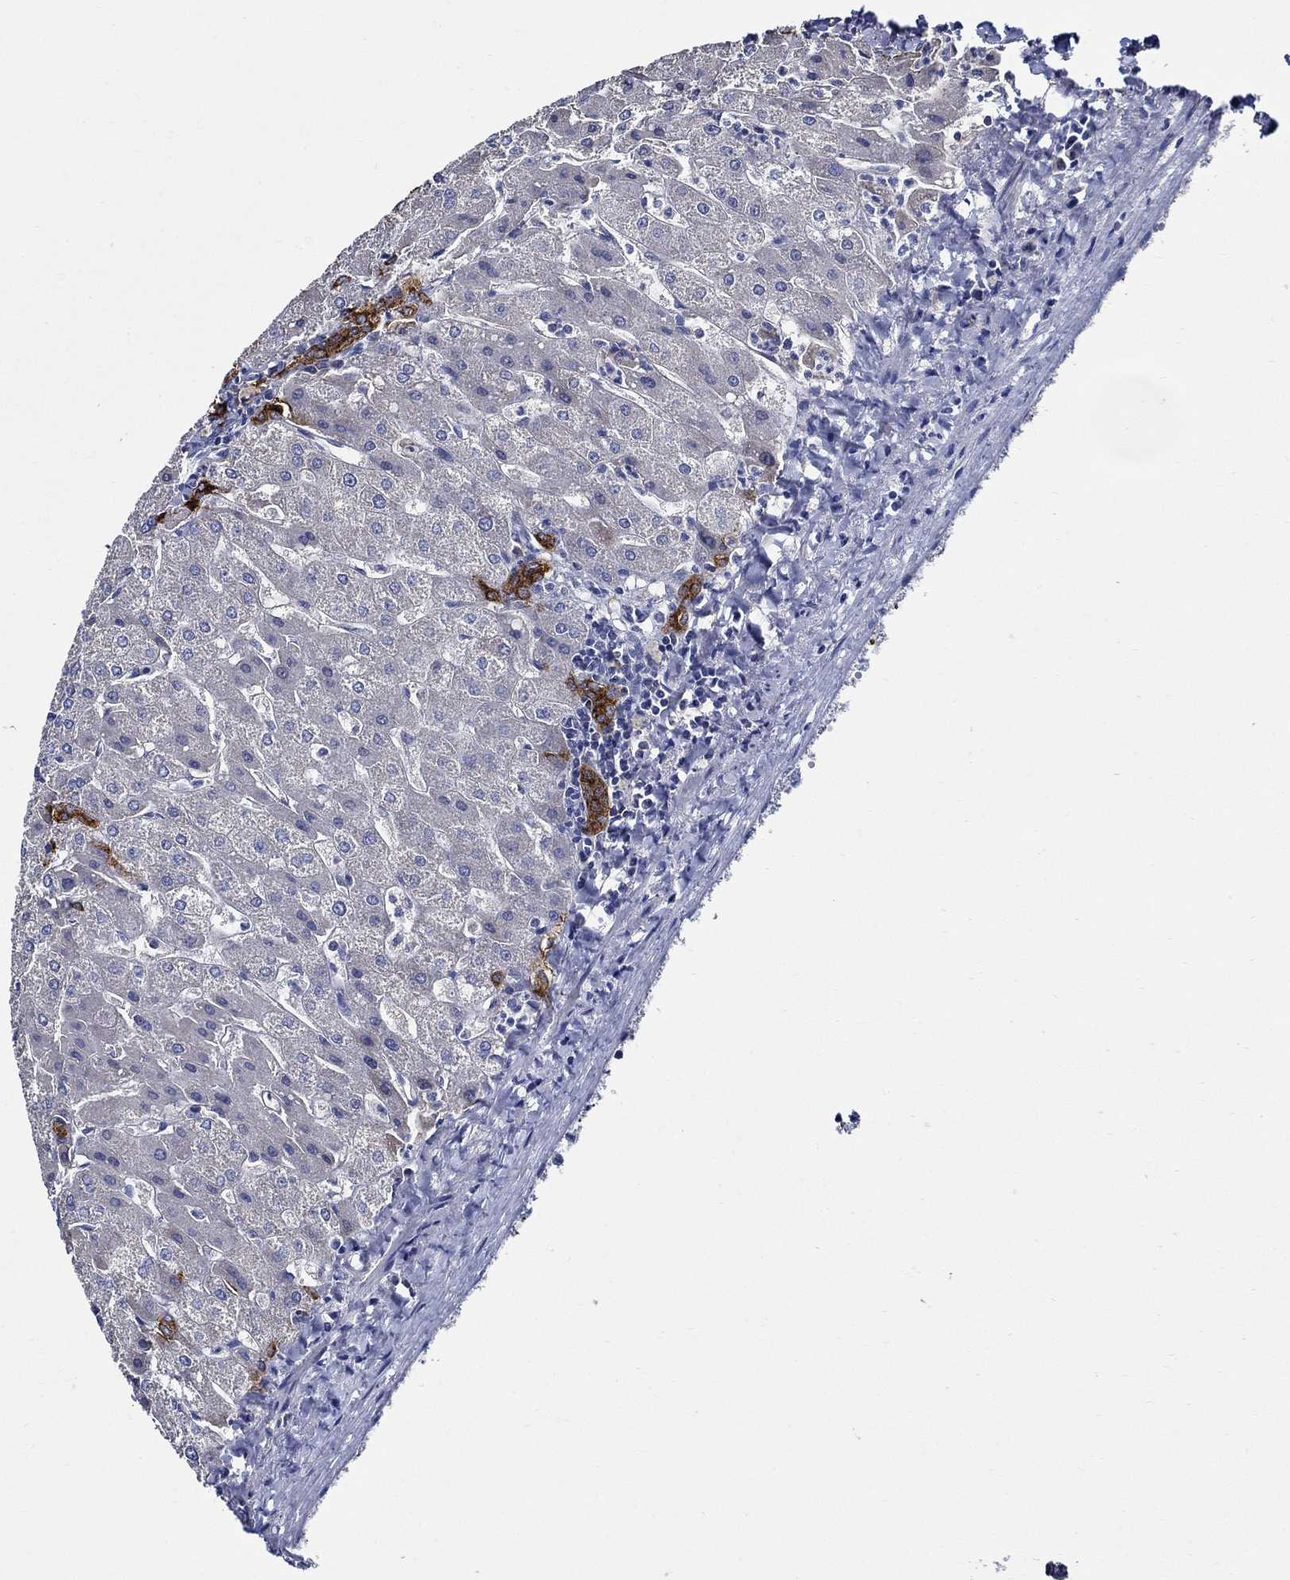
{"staining": {"intensity": "negative", "quantity": "none", "location": "none"}, "tissue": "liver", "cell_type": "Cholangiocytes", "image_type": "normal", "snomed": [{"axis": "morphology", "description": "Normal tissue, NOS"}, {"axis": "topography", "description": "Liver"}], "caption": "Protein analysis of normal liver displays no significant staining in cholangiocytes. (Brightfield microscopy of DAB IHC at high magnification).", "gene": "WDR53", "patient": {"sex": "male", "age": 67}}